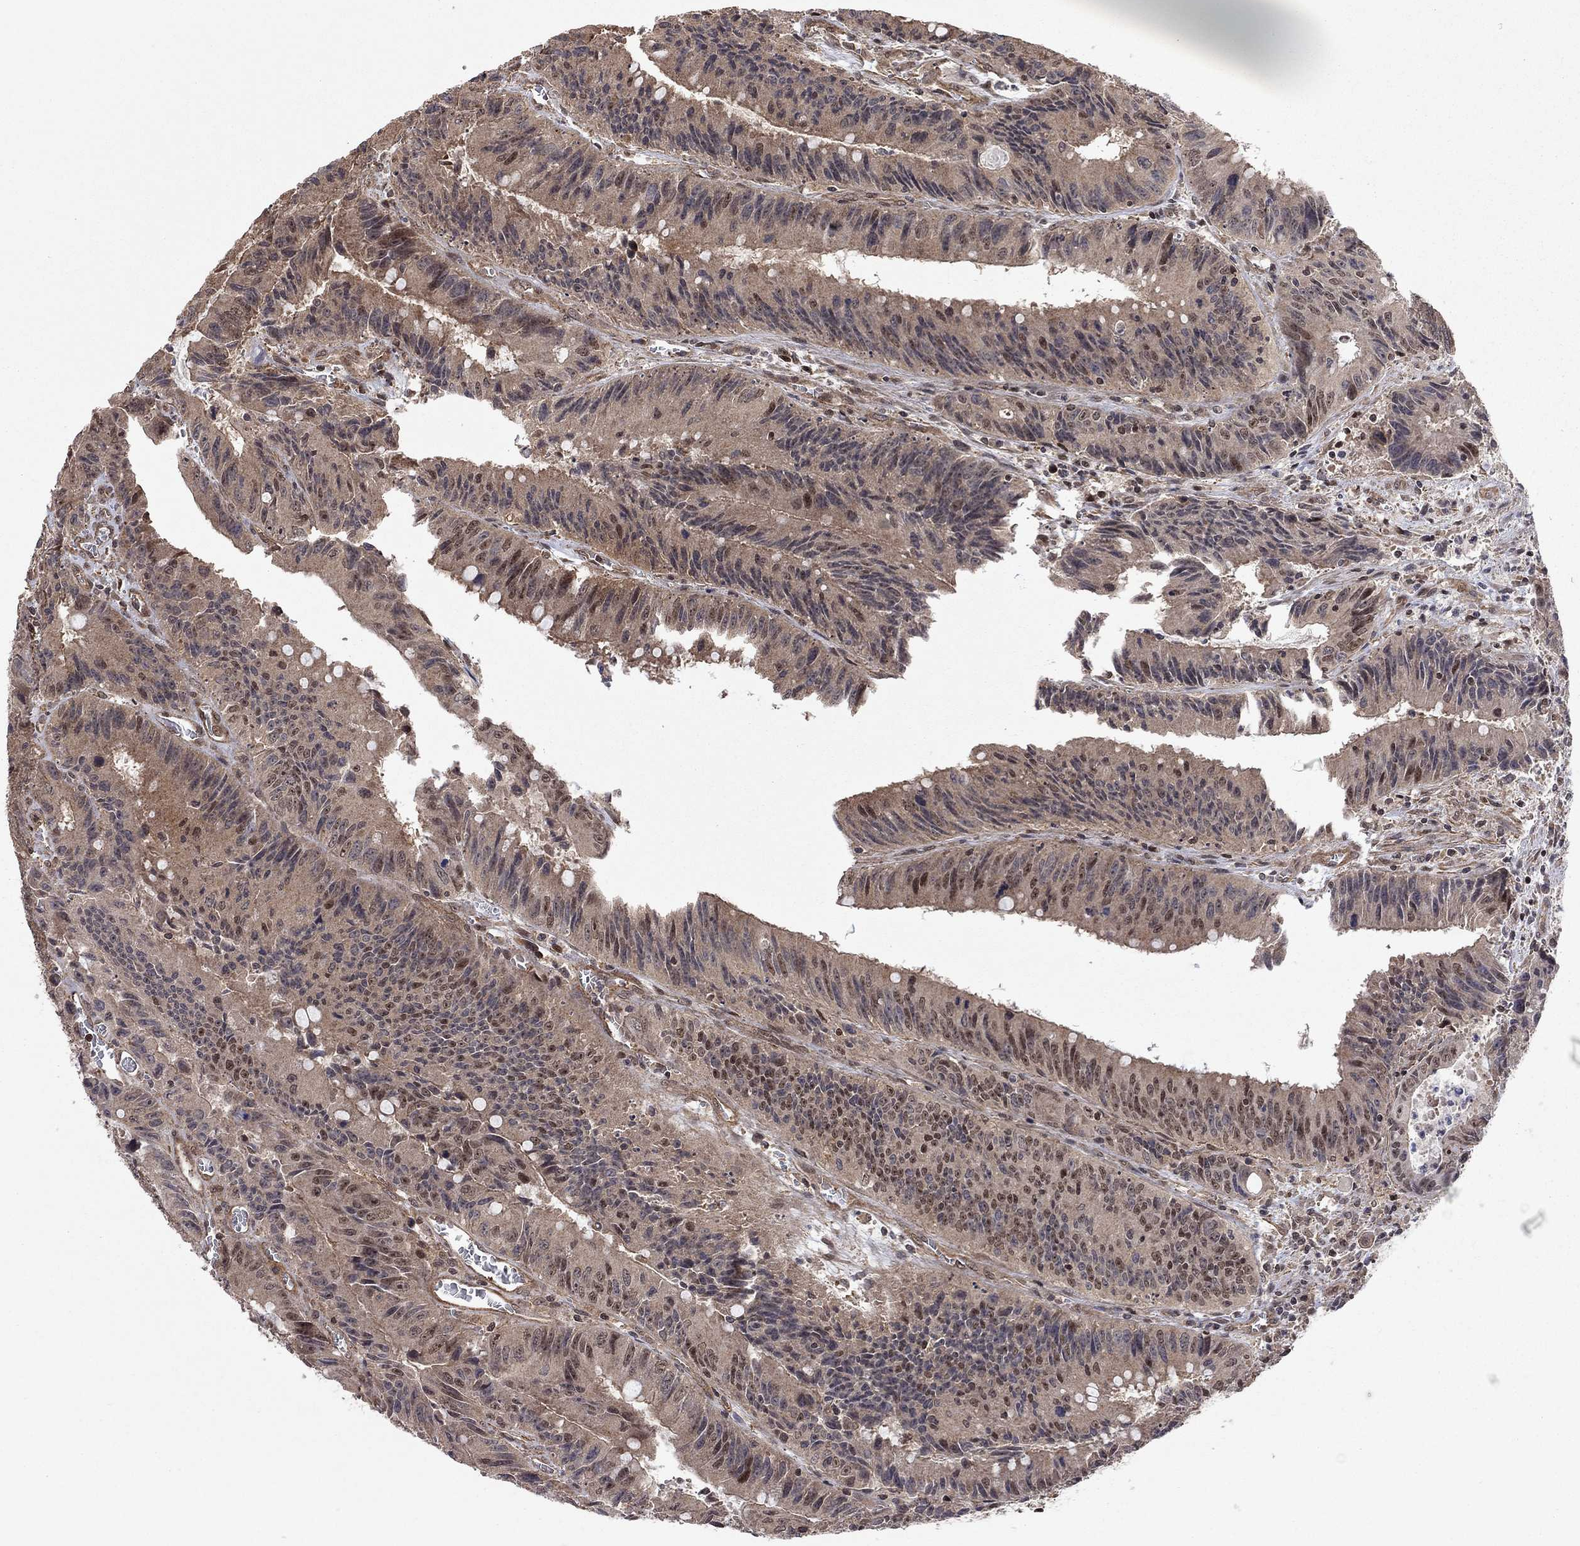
{"staining": {"intensity": "moderate", "quantity": "<25%", "location": "nuclear"}, "tissue": "colorectal cancer", "cell_type": "Tumor cells", "image_type": "cancer", "snomed": [{"axis": "morphology", "description": "Adenocarcinoma, NOS"}, {"axis": "topography", "description": "Rectum"}], "caption": "Colorectal cancer (adenocarcinoma) was stained to show a protein in brown. There is low levels of moderate nuclear staining in about <25% of tumor cells. The protein of interest is shown in brown color, while the nuclei are stained blue.", "gene": "TDP1", "patient": {"sex": "female", "age": 72}}